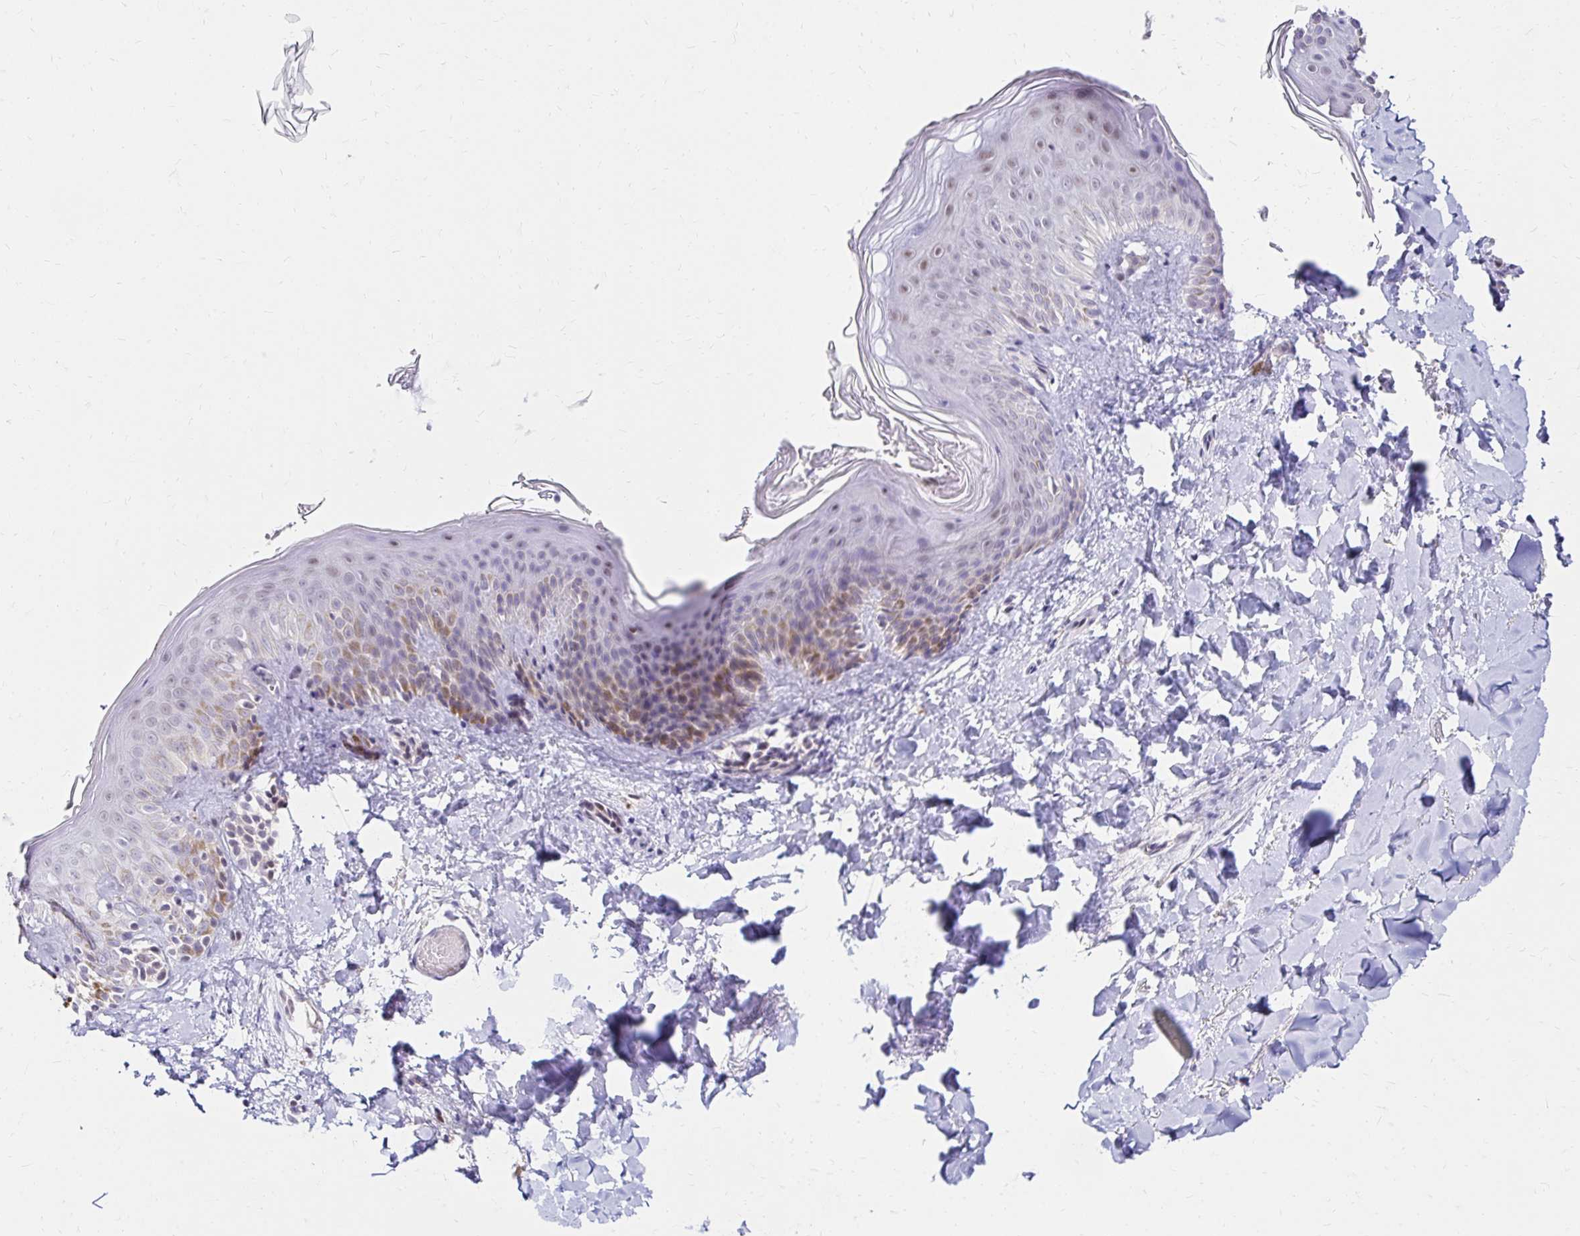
{"staining": {"intensity": "negative", "quantity": "none", "location": "none"}, "tissue": "skin", "cell_type": "Fibroblasts", "image_type": "normal", "snomed": [{"axis": "morphology", "description": "Normal tissue, NOS"}, {"axis": "topography", "description": "Skin"}], "caption": "This is a photomicrograph of immunohistochemistry (IHC) staining of normal skin, which shows no staining in fibroblasts. The staining was performed using DAB to visualize the protein expression in brown, while the nuclei were stained in blue with hematoxylin (Magnification: 20x).", "gene": "GUCY1A1", "patient": {"sex": "male", "age": 16}}